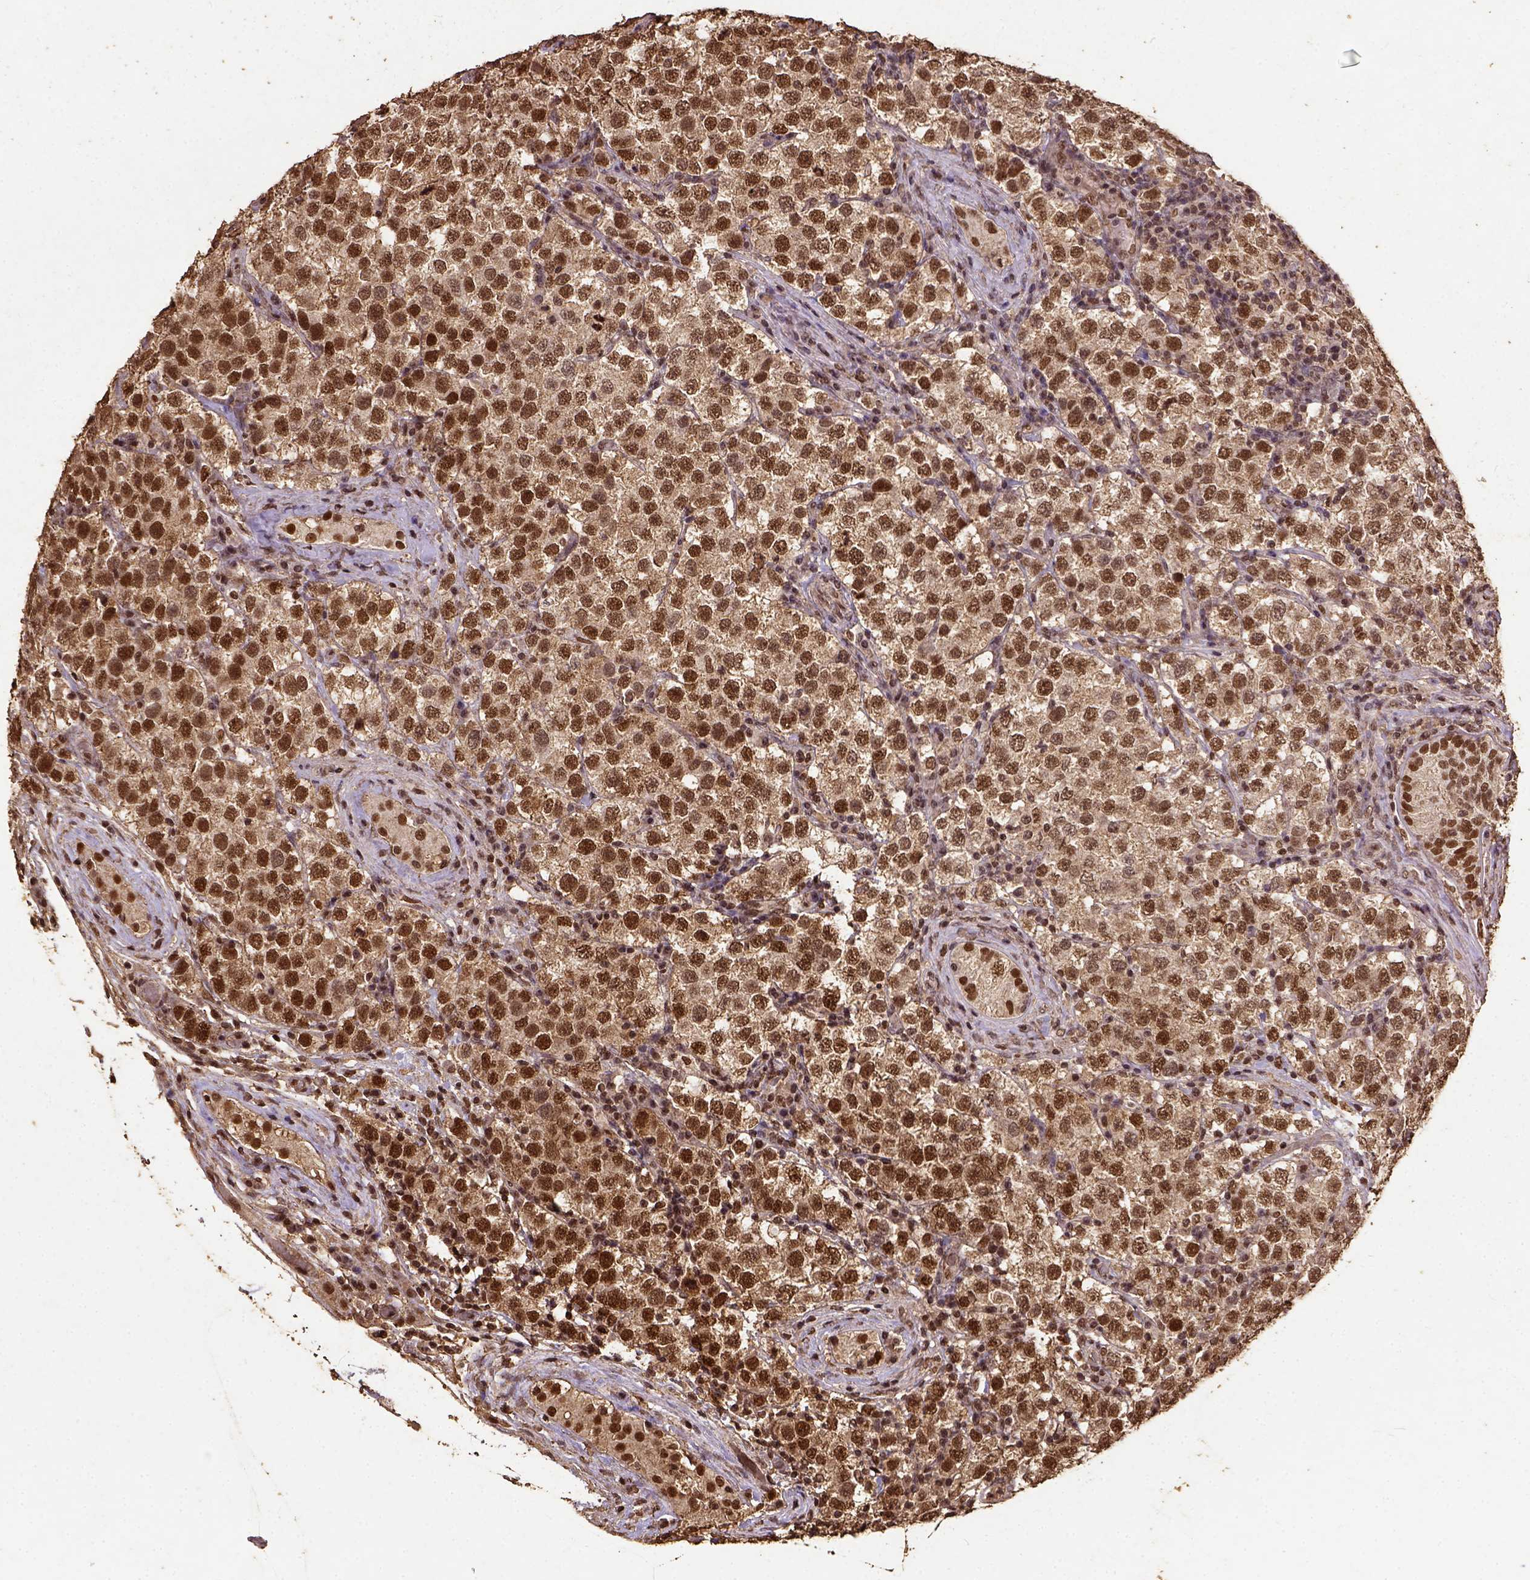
{"staining": {"intensity": "moderate", "quantity": ">75%", "location": "nuclear"}, "tissue": "testis cancer", "cell_type": "Tumor cells", "image_type": "cancer", "snomed": [{"axis": "morphology", "description": "Seminoma, NOS"}, {"axis": "topography", "description": "Testis"}], "caption": "A photomicrograph showing moderate nuclear positivity in approximately >75% of tumor cells in testis cancer, as visualized by brown immunohistochemical staining.", "gene": "NACC1", "patient": {"sex": "male", "age": 34}}